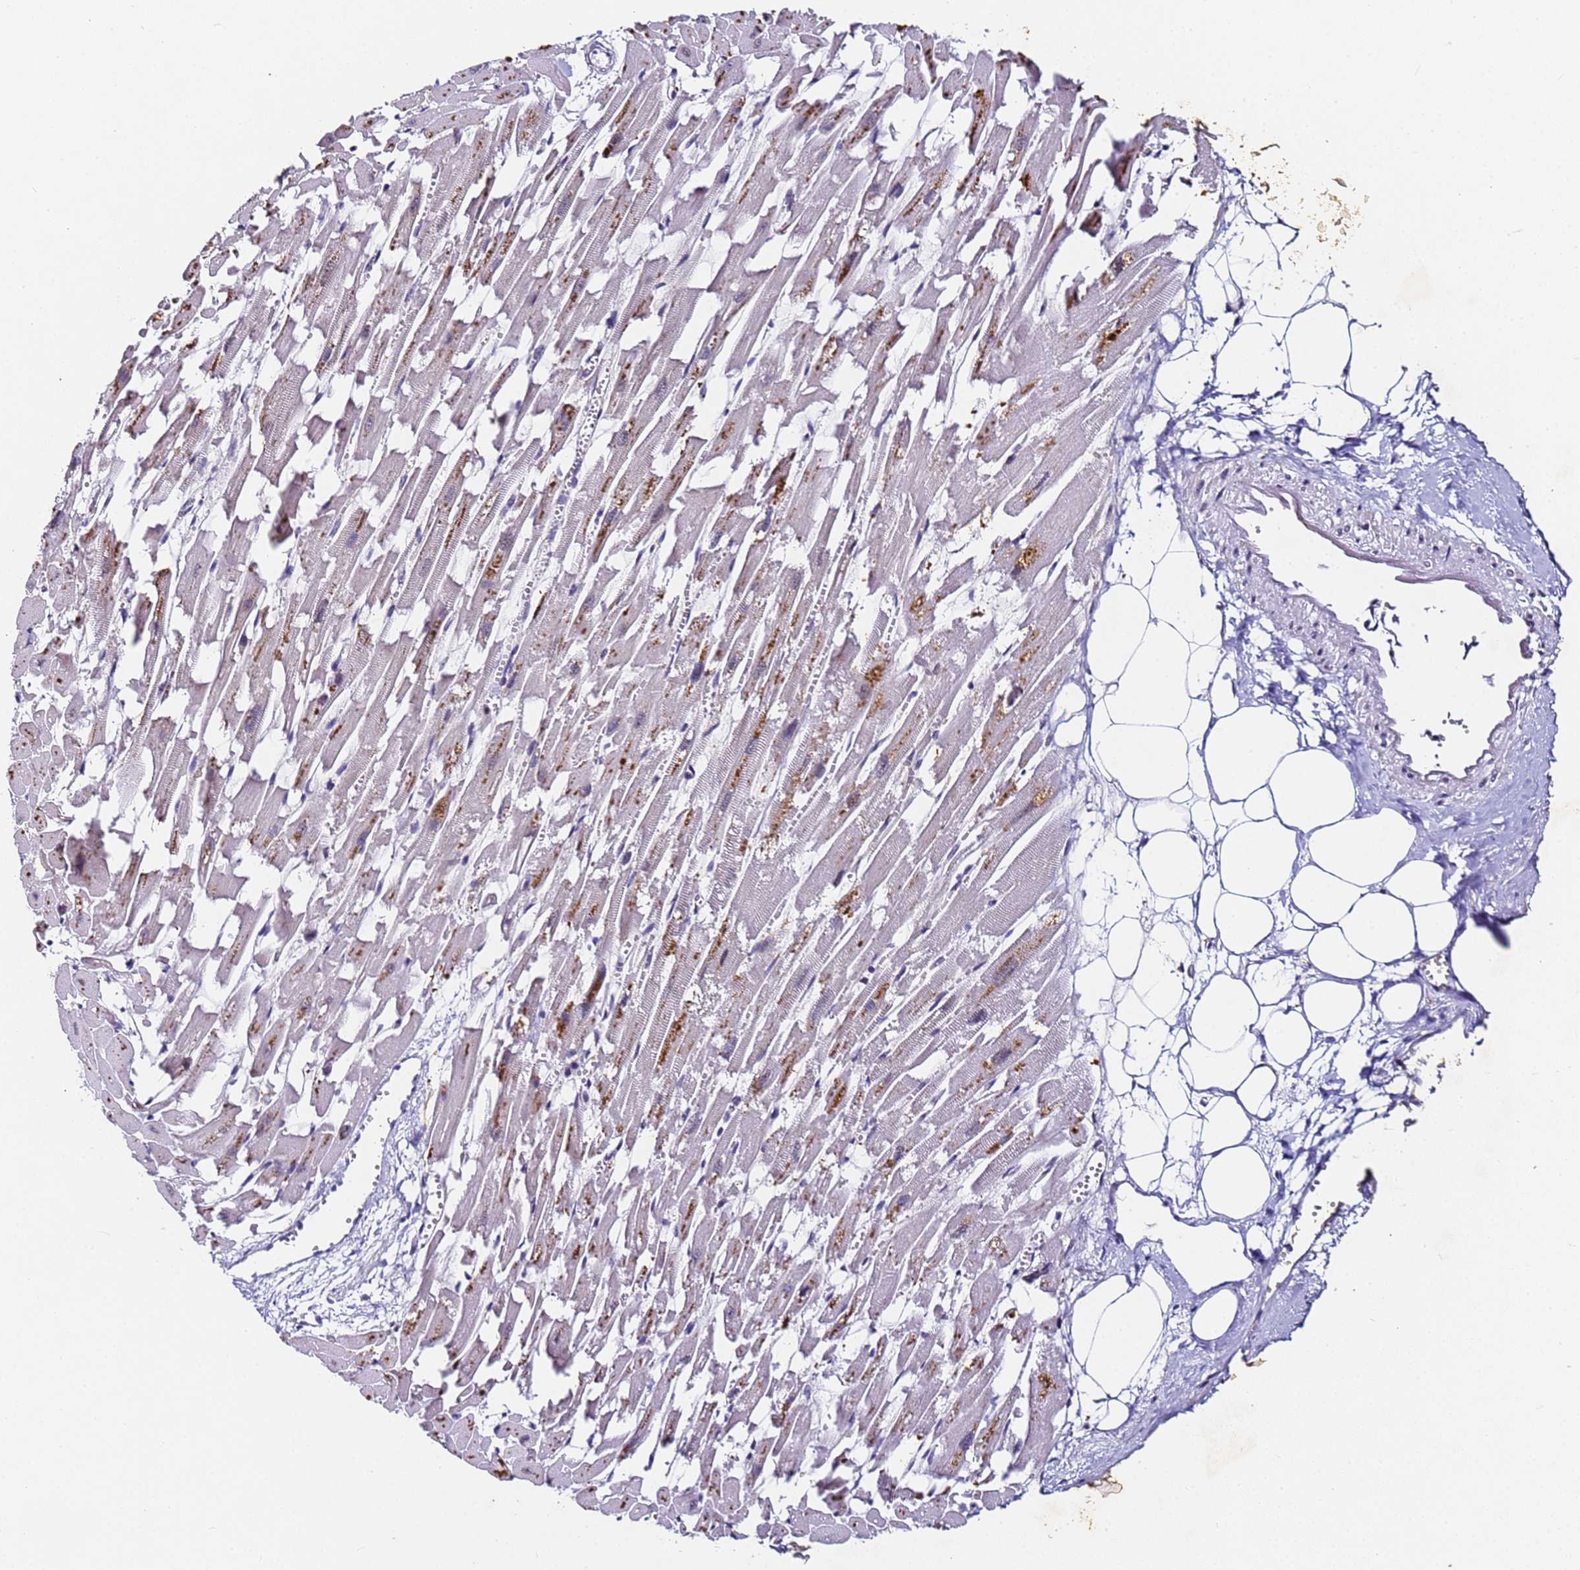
{"staining": {"intensity": "moderate", "quantity": ">75%", "location": "cytoplasmic/membranous"}, "tissue": "heart muscle", "cell_type": "Cardiomyocytes", "image_type": "normal", "snomed": [{"axis": "morphology", "description": "Normal tissue, NOS"}, {"axis": "topography", "description": "Heart"}], "caption": "Protein staining exhibits moderate cytoplasmic/membranous positivity in approximately >75% of cardiomyocytes in normal heart muscle.", "gene": "FNBP4", "patient": {"sex": "female", "age": 64}}